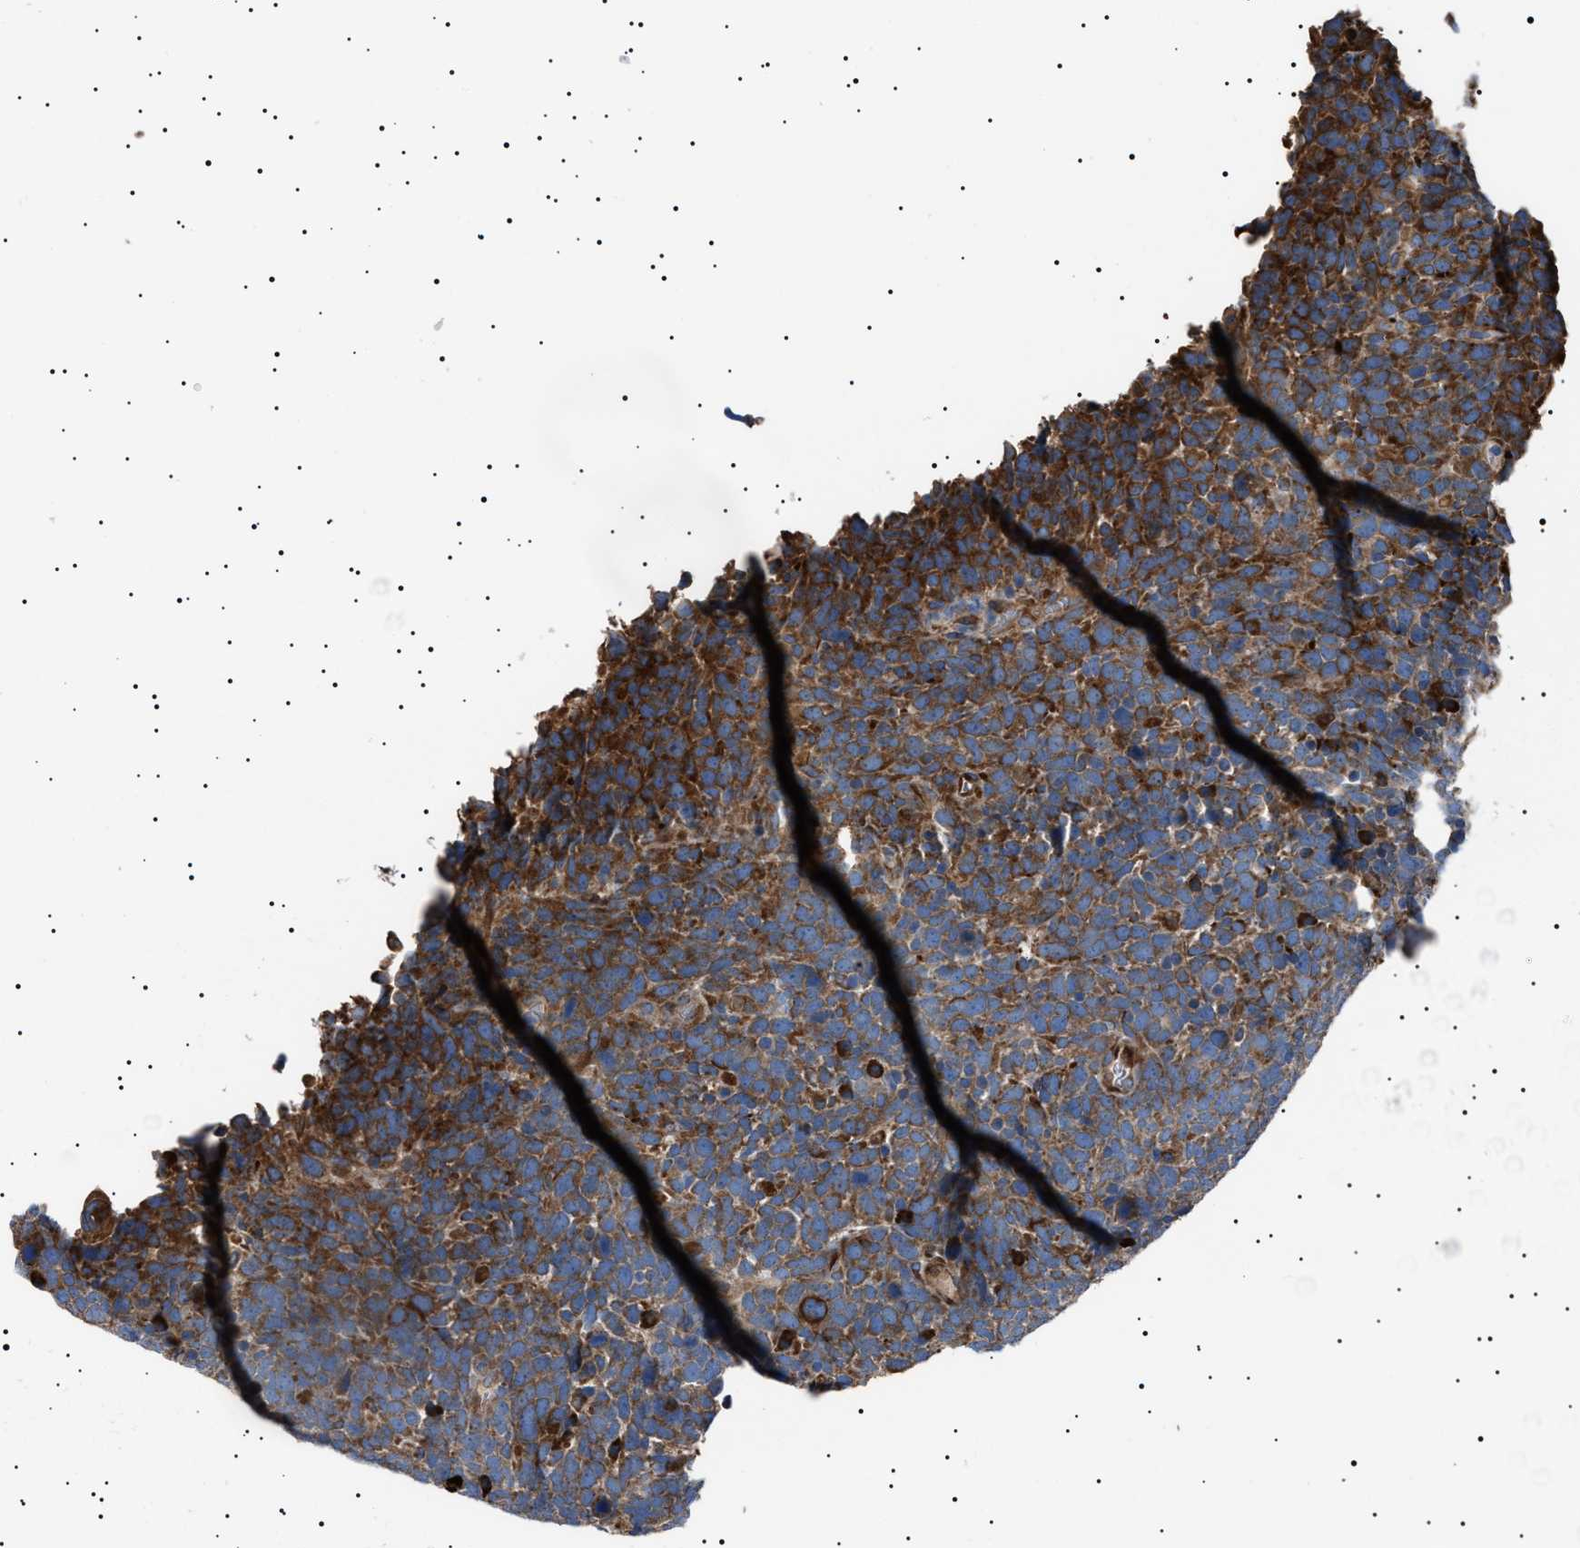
{"staining": {"intensity": "moderate", "quantity": ">75%", "location": "cytoplasmic/membranous"}, "tissue": "urothelial cancer", "cell_type": "Tumor cells", "image_type": "cancer", "snomed": [{"axis": "morphology", "description": "Urothelial carcinoma, High grade"}, {"axis": "topography", "description": "Urinary bladder"}], "caption": "This is a micrograph of immunohistochemistry (IHC) staining of urothelial carcinoma (high-grade), which shows moderate positivity in the cytoplasmic/membranous of tumor cells.", "gene": "TOP1MT", "patient": {"sex": "female", "age": 82}}